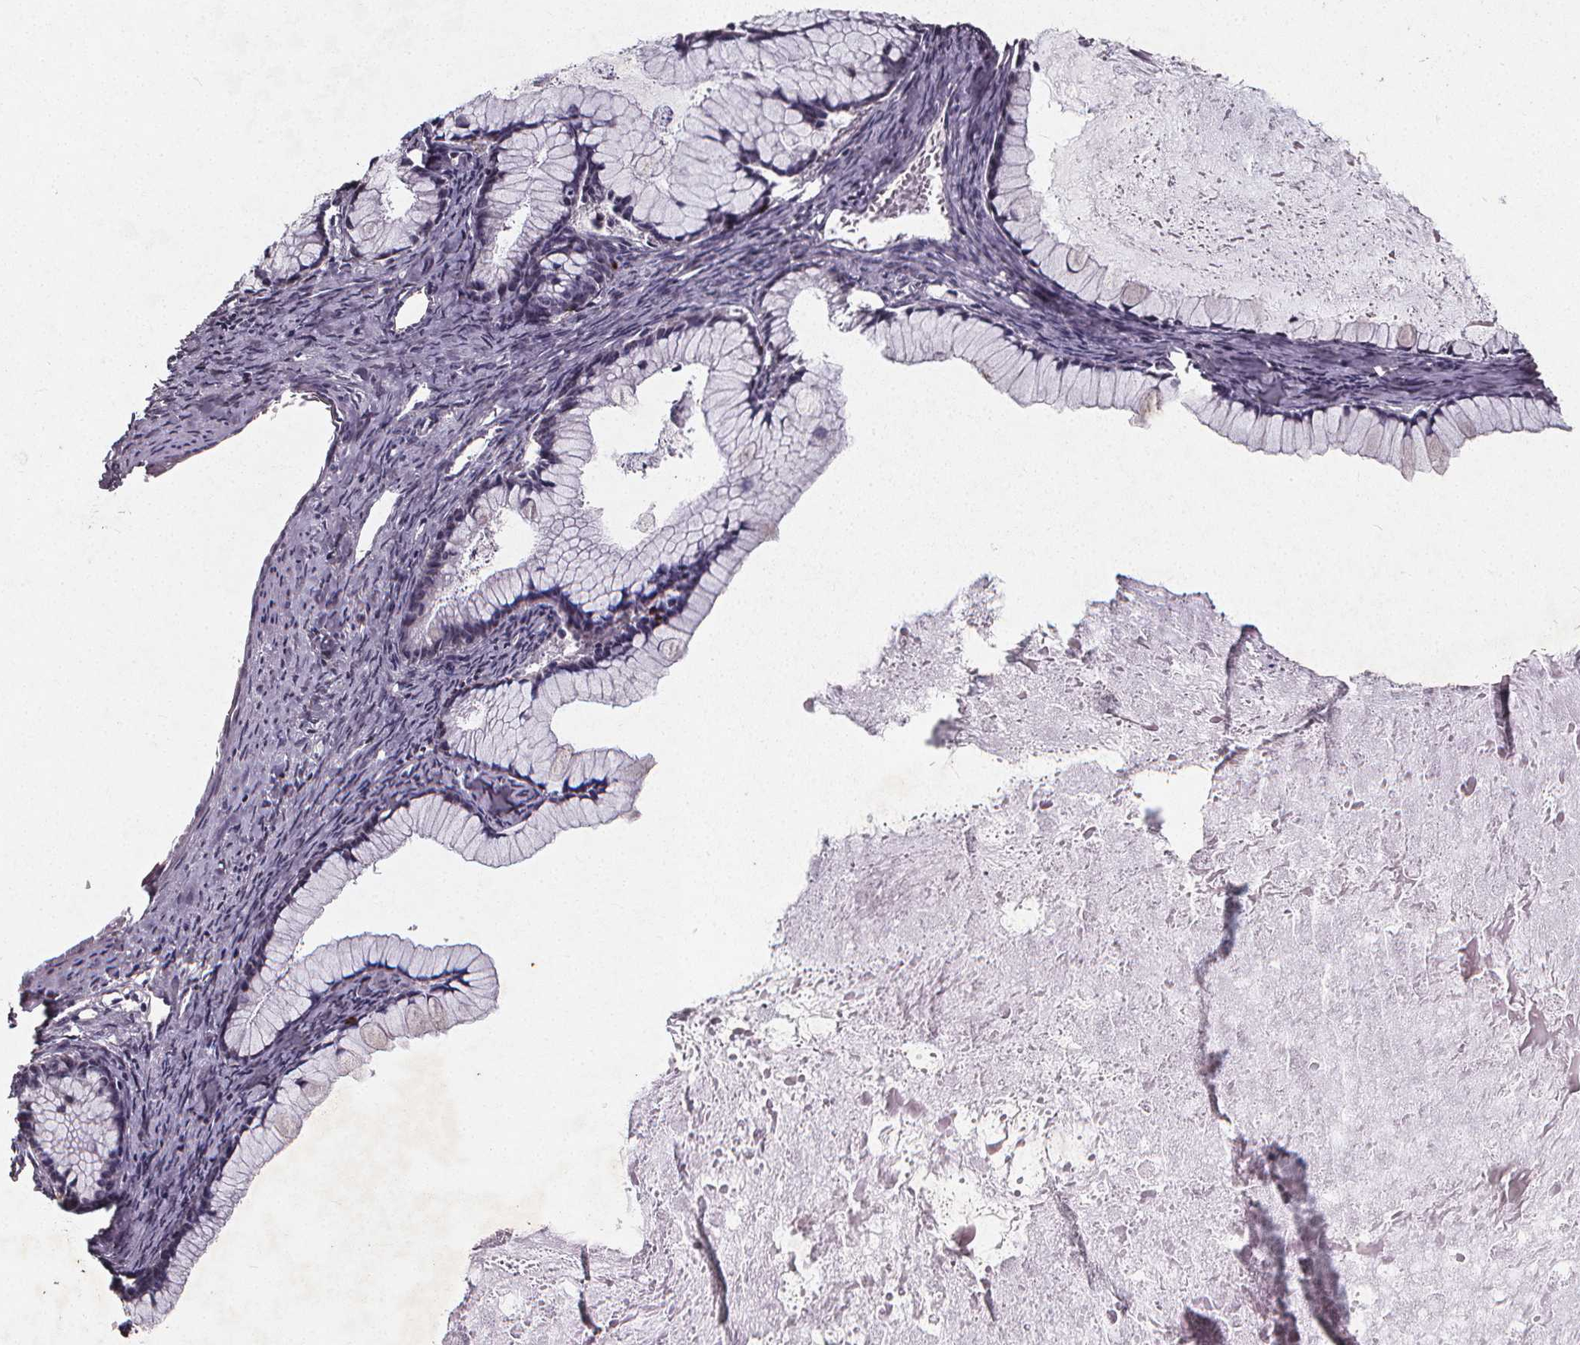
{"staining": {"intensity": "negative", "quantity": "none", "location": "none"}, "tissue": "ovarian cancer", "cell_type": "Tumor cells", "image_type": "cancer", "snomed": [{"axis": "morphology", "description": "Cystadenocarcinoma, mucinous, NOS"}, {"axis": "topography", "description": "Ovary"}], "caption": "Tumor cells are negative for brown protein staining in ovarian cancer (mucinous cystadenocarcinoma).", "gene": "SPAG8", "patient": {"sex": "female", "age": 41}}